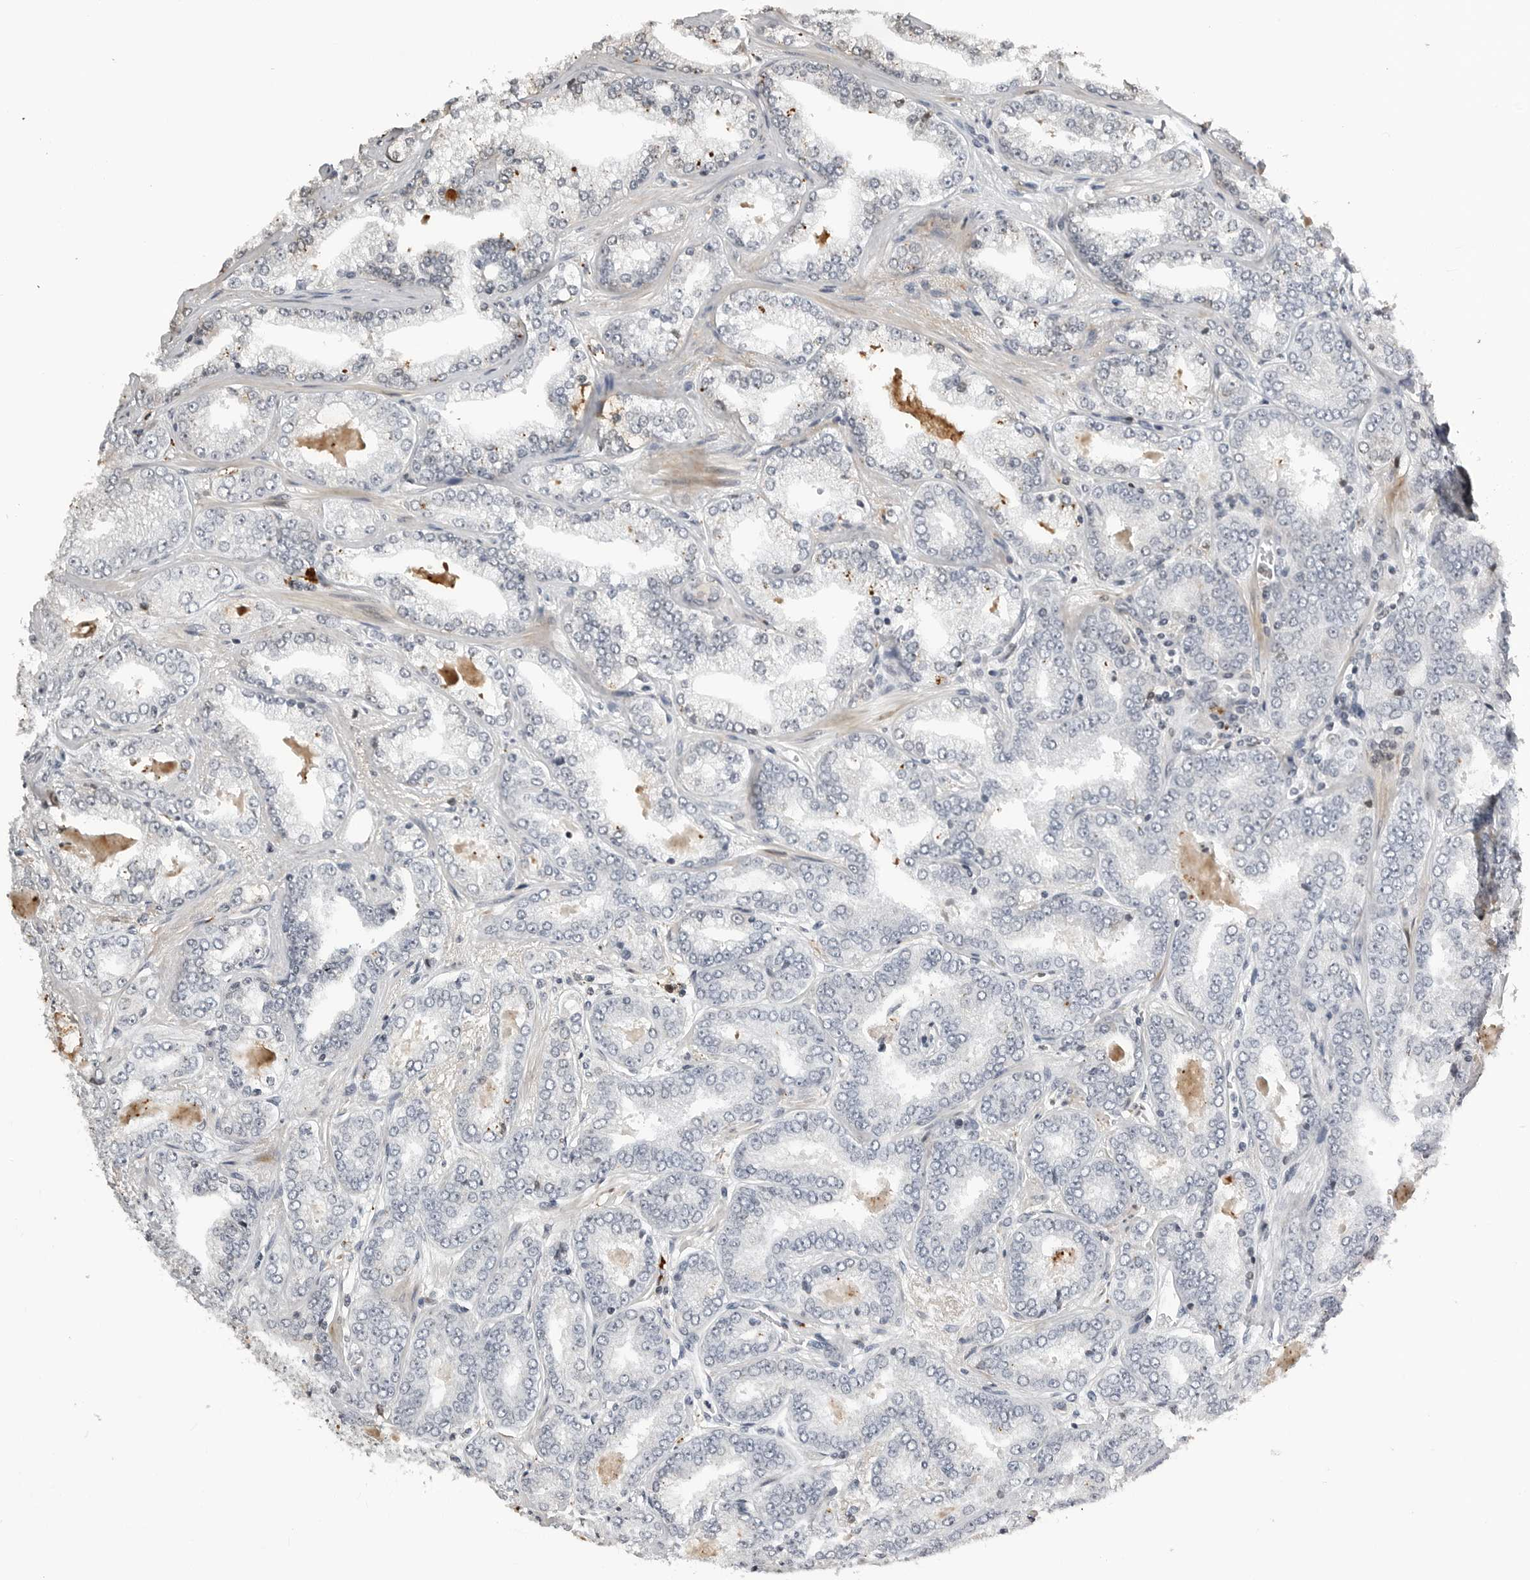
{"staining": {"intensity": "negative", "quantity": "none", "location": "none"}, "tissue": "prostate cancer", "cell_type": "Tumor cells", "image_type": "cancer", "snomed": [{"axis": "morphology", "description": "Adenocarcinoma, High grade"}, {"axis": "topography", "description": "Prostate"}], "caption": "Tumor cells show no significant staining in prostate high-grade adenocarcinoma.", "gene": "CXCR5", "patient": {"sex": "male", "age": 71}}